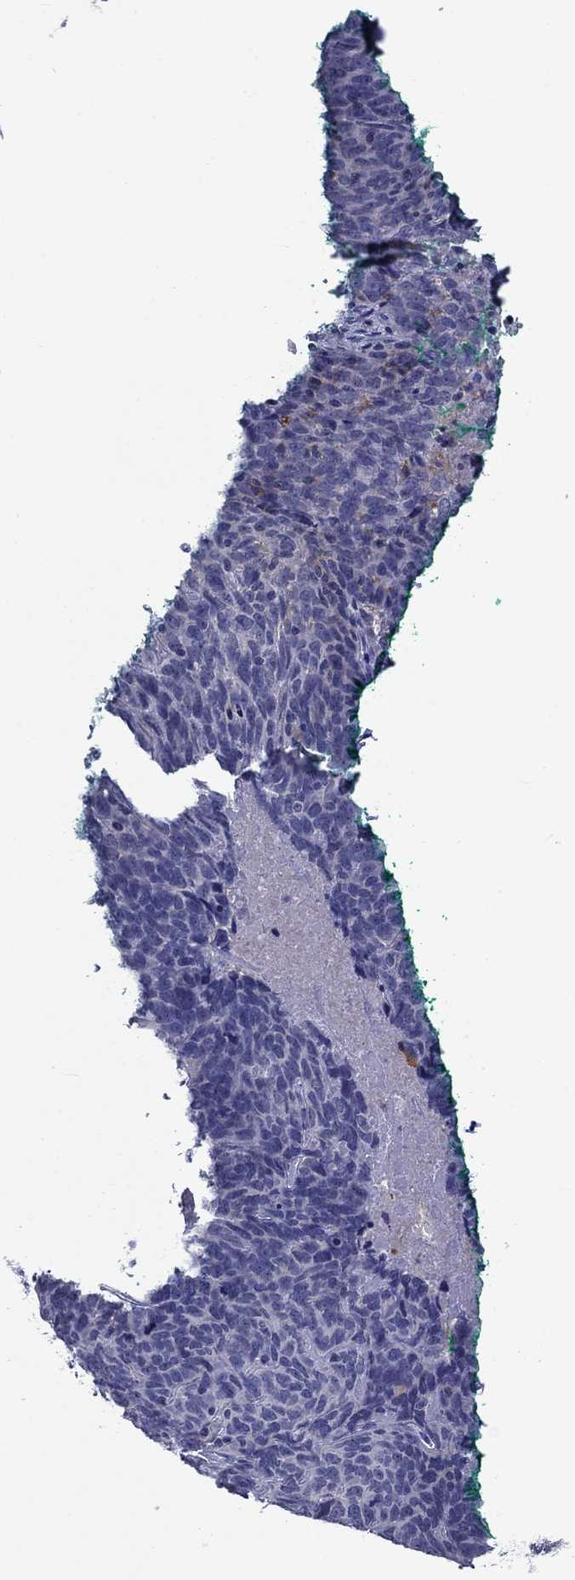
{"staining": {"intensity": "negative", "quantity": "none", "location": "none"}, "tissue": "skin cancer", "cell_type": "Tumor cells", "image_type": "cancer", "snomed": [{"axis": "morphology", "description": "Squamous cell carcinoma, NOS"}, {"axis": "topography", "description": "Skin"}, {"axis": "topography", "description": "Anal"}], "caption": "Histopathology image shows no protein staining in tumor cells of squamous cell carcinoma (skin) tissue. (DAB (3,3'-diaminobenzidine) IHC, high magnification).", "gene": "CNDP1", "patient": {"sex": "female", "age": 51}}